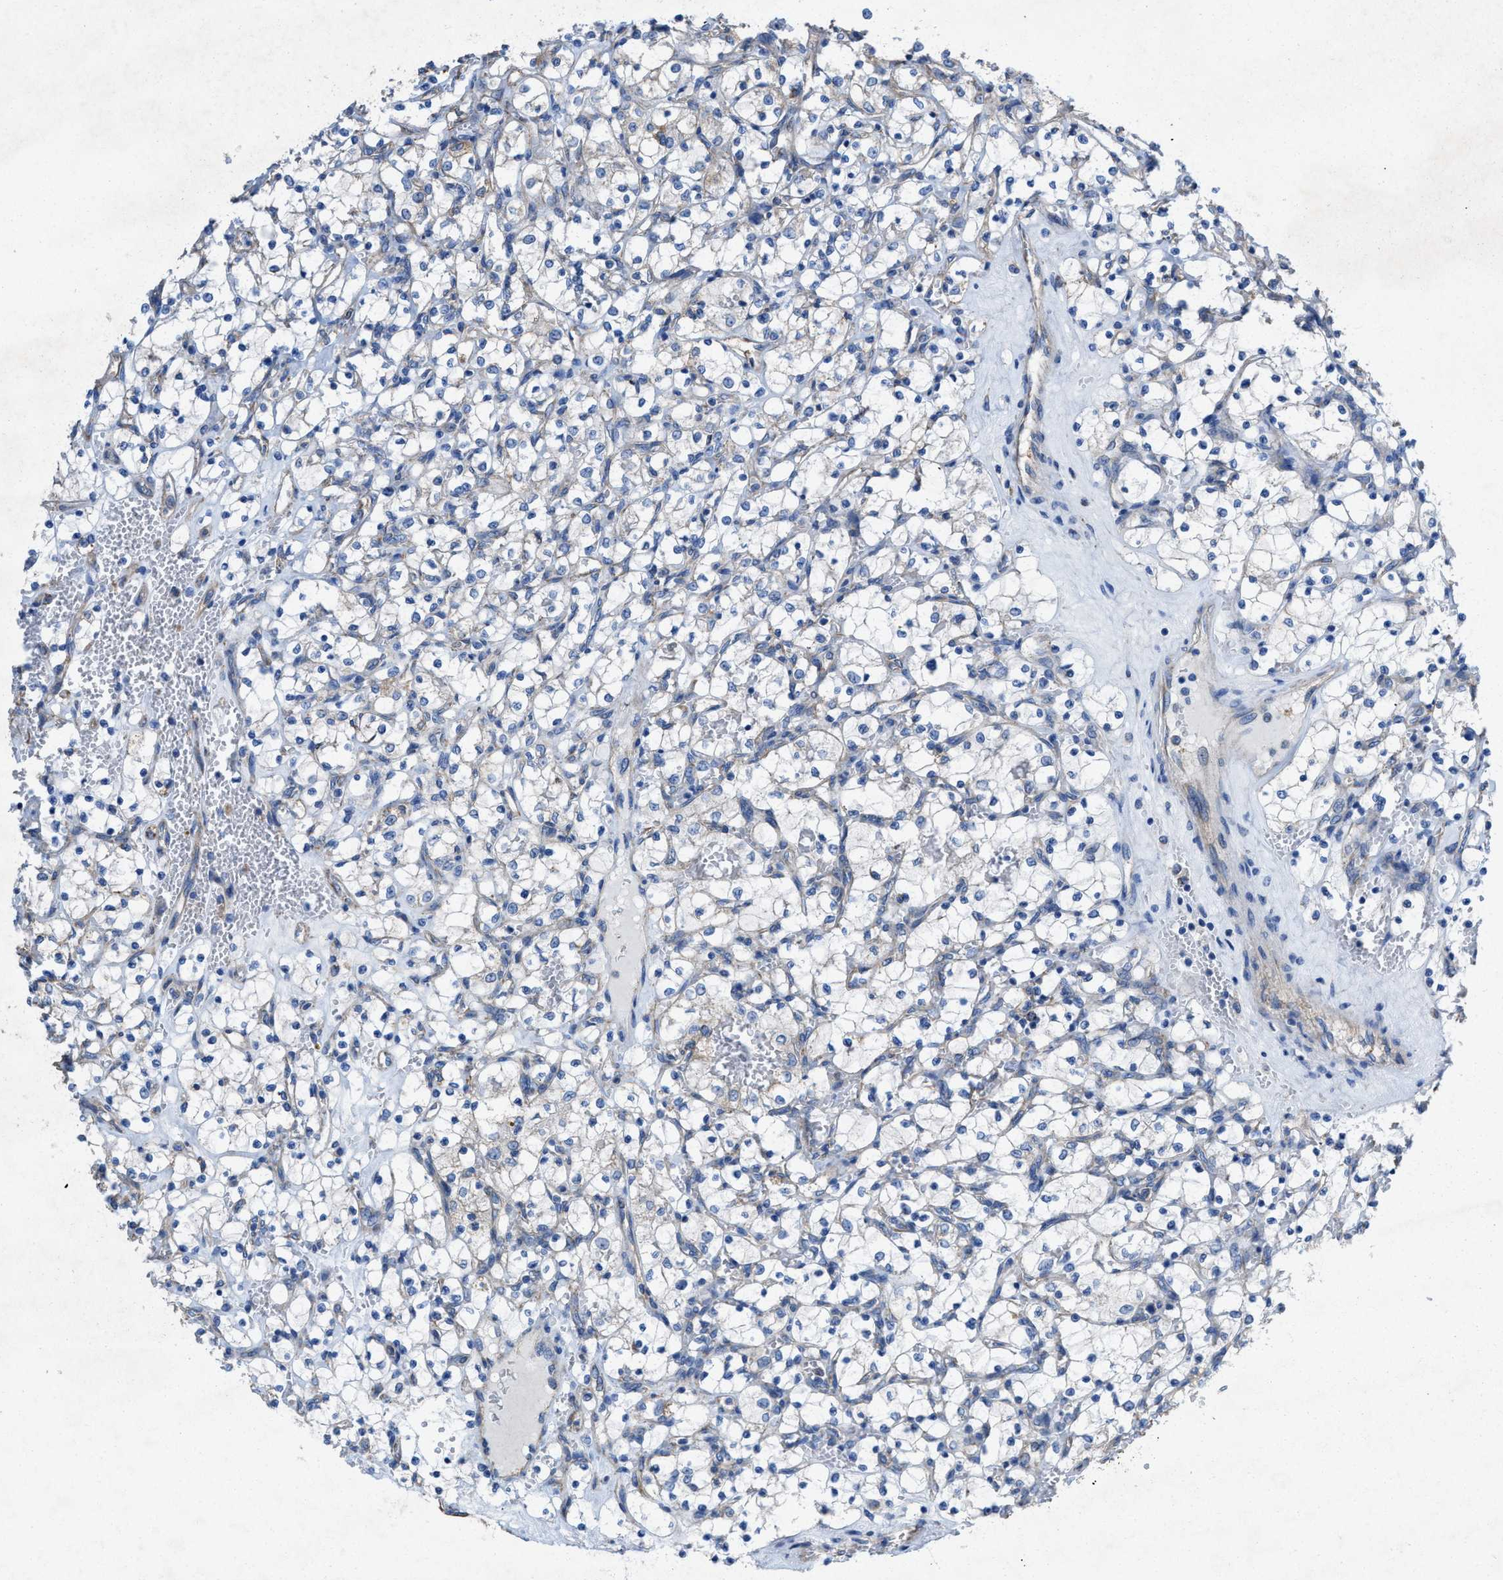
{"staining": {"intensity": "weak", "quantity": "<25%", "location": "cytoplasmic/membranous"}, "tissue": "renal cancer", "cell_type": "Tumor cells", "image_type": "cancer", "snomed": [{"axis": "morphology", "description": "Adenocarcinoma, NOS"}, {"axis": "topography", "description": "Kidney"}], "caption": "A photomicrograph of renal cancer (adenocarcinoma) stained for a protein displays no brown staining in tumor cells.", "gene": "DOLPP1", "patient": {"sex": "female", "age": 69}}